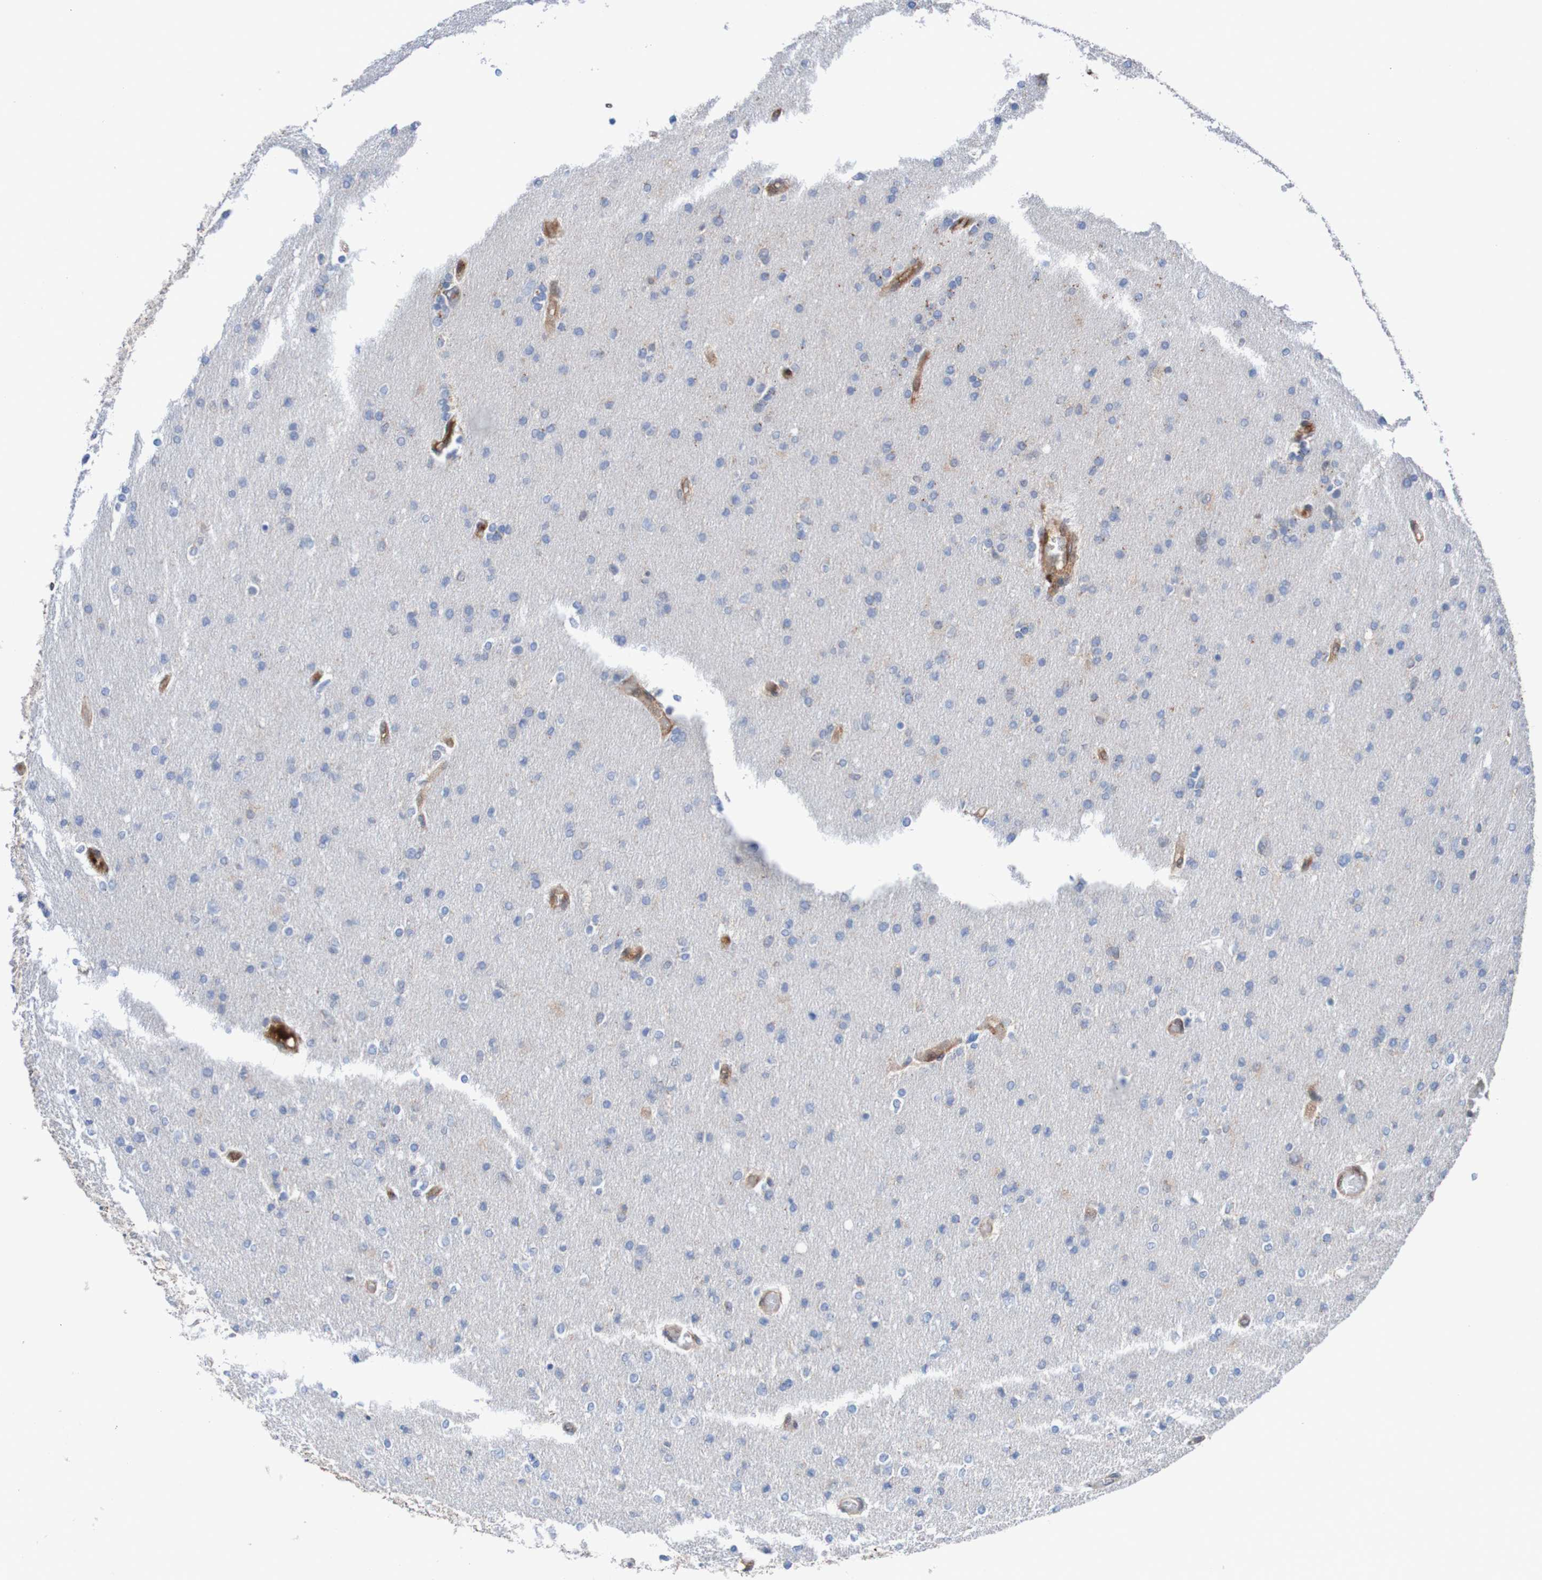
{"staining": {"intensity": "weak", "quantity": "<25%", "location": "cytoplasmic/membranous"}, "tissue": "glioma", "cell_type": "Tumor cells", "image_type": "cancer", "snomed": [{"axis": "morphology", "description": "Glioma, malignant, High grade"}, {"axis": "topography", "description": "Cerebral cortex"}], "caption": "Malignant glioma (high-grade) stained for a protein using IHC exhibits no expression tumor cells.", "gene": "RIGI", "patient": {"sex": "female", "age": 36}}